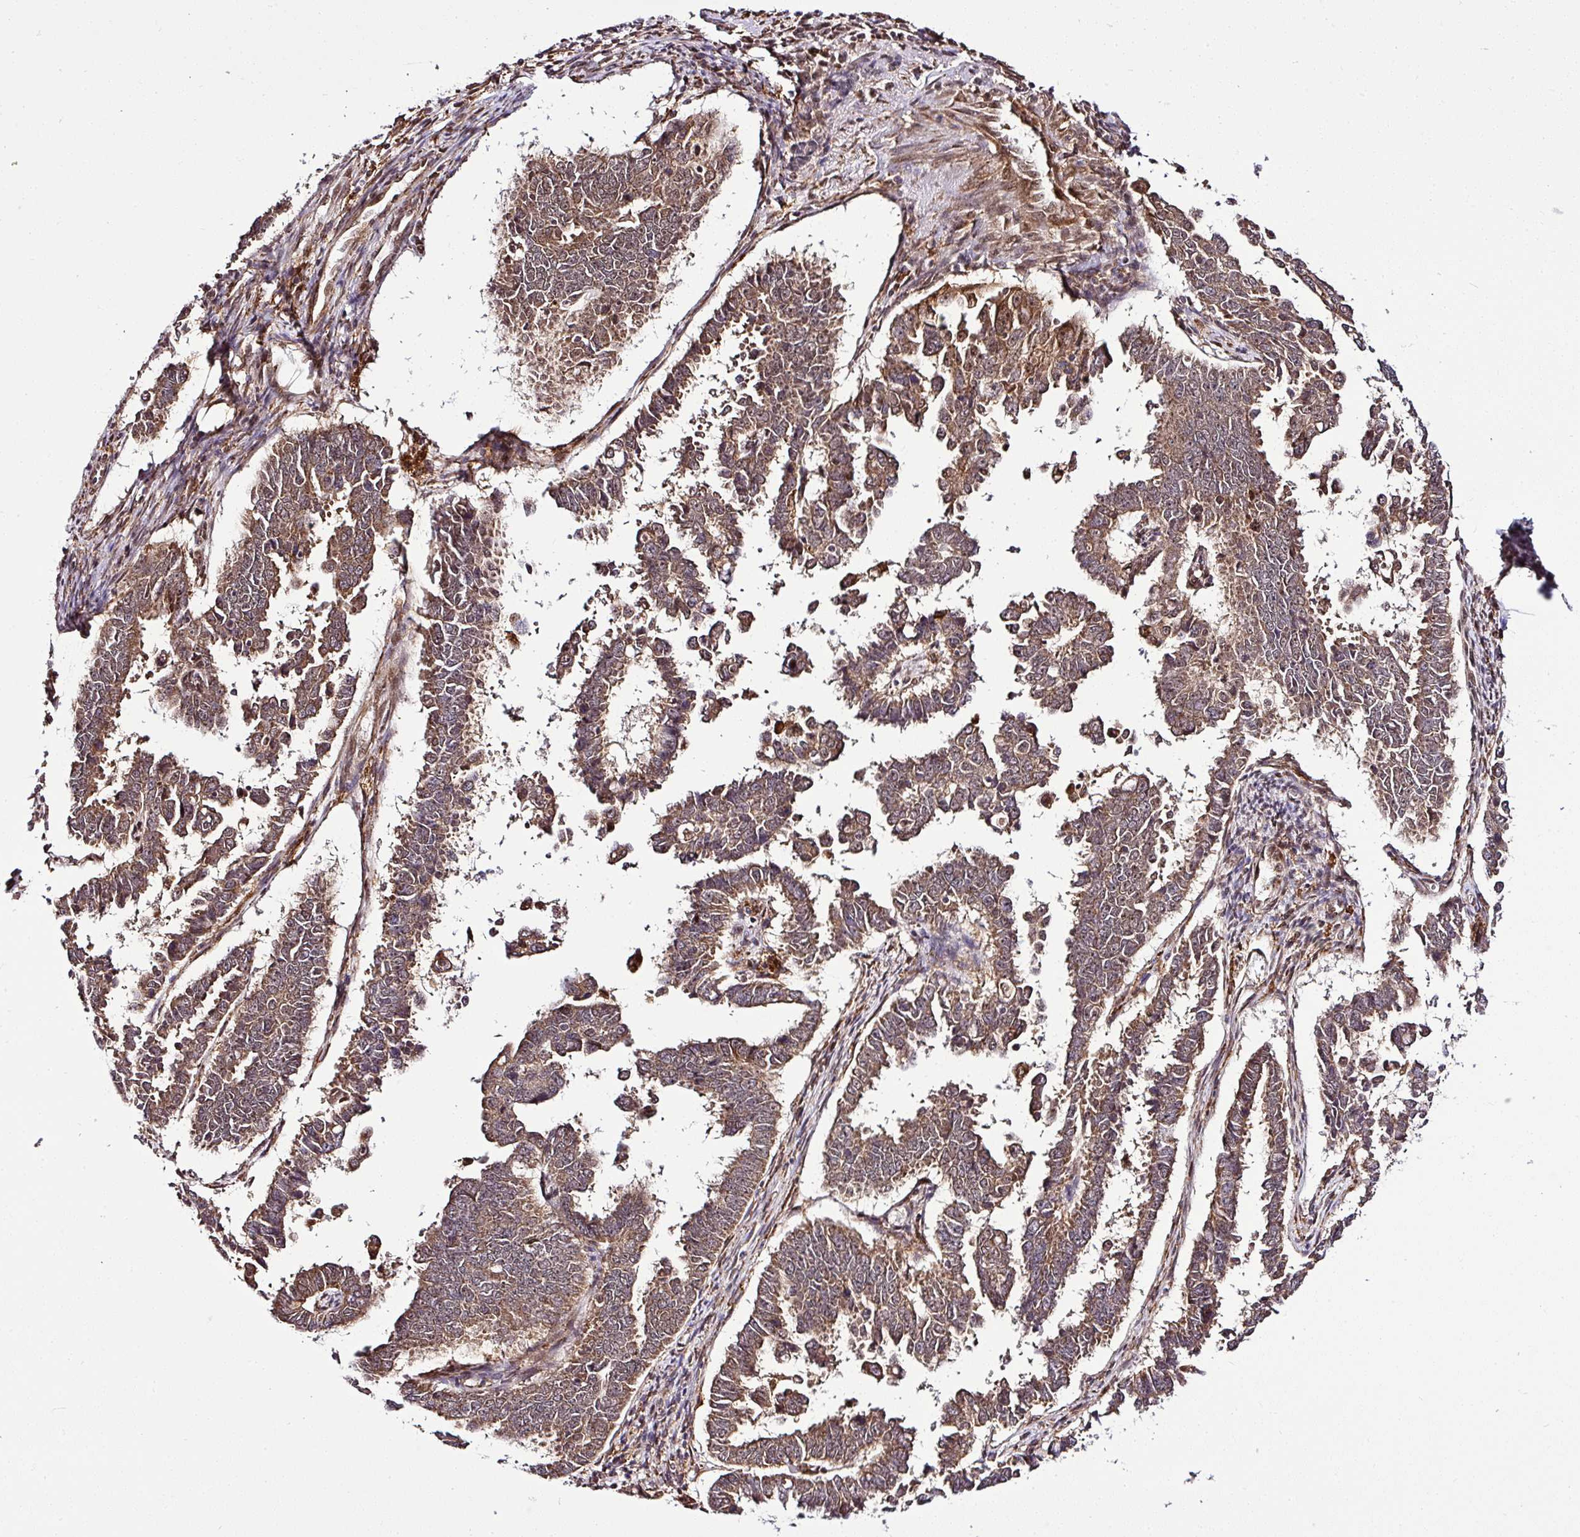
{"staining": {"intensity": "moderate", "quantity": ">75%", "location": "cytoplasmic/membranous"}, "tissue": "endometrial cancer", "cell_type": "Tumor cells", "image_type": "cancer", "snomed": [{"axis": "morphology", "description": "Adenocarcinoma, NOS"}, {"axis": "topography", "description": "Endometrium"}], "caption": "A high-resolution photomicrograph shows IHC staining of endometrial cancer (adenocarcinoma), which demonstrates moderate cytoplasmic/membranous positivity in about >75% of tumor cells.", "gene": "FAM153A", "patient": {"sex": "female", "age": 75}}